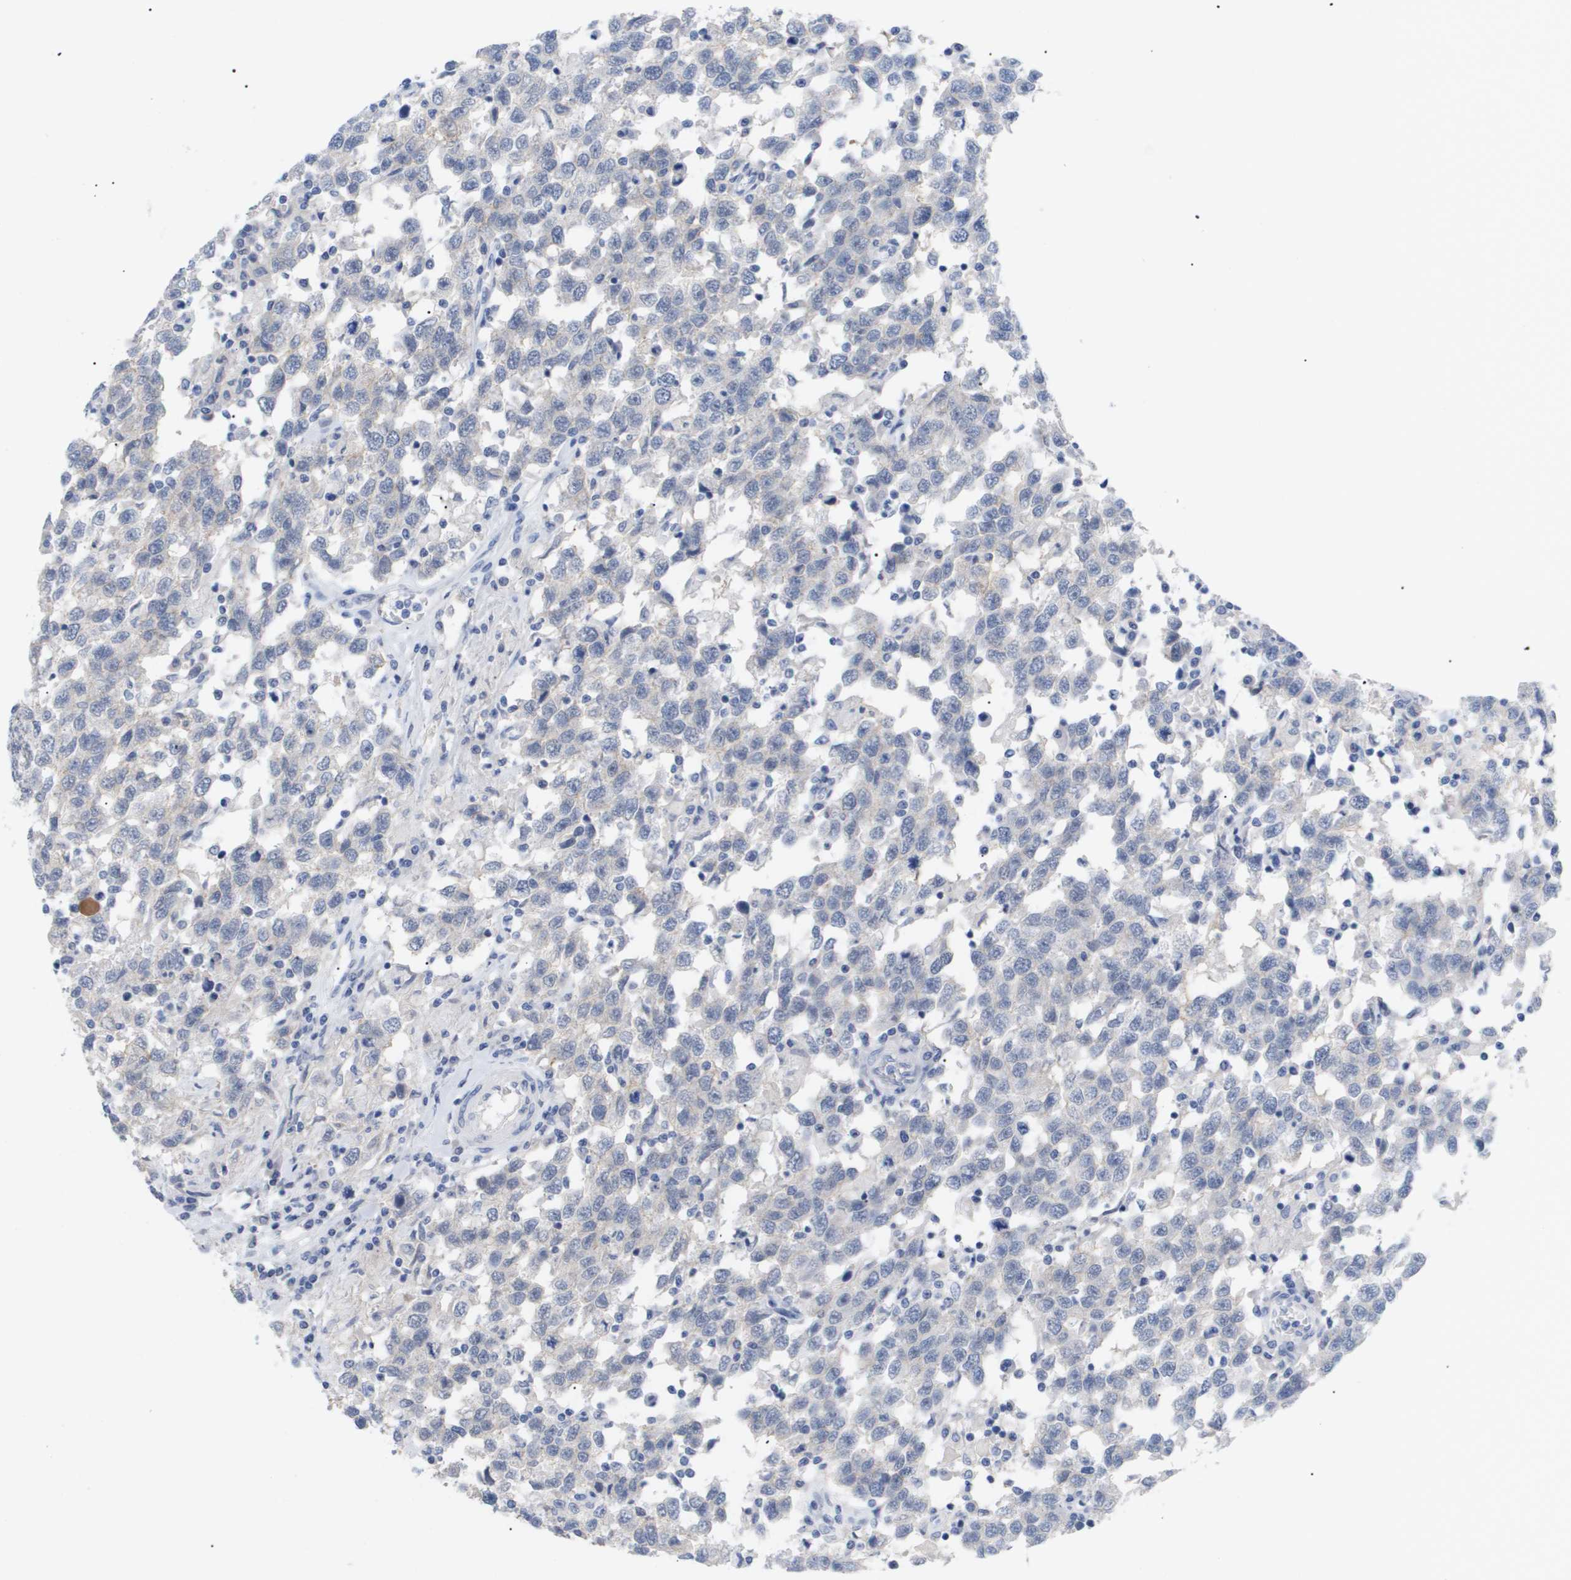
{"staining": {"intensity": "negative", "quantity": "none", "location": "none"}, "tissue": "testis cancer", "cell_type": "Tumor cells", "image_type": "cancer", "snomed": [{"axis": "morphology", "description": "Seminoma, NOS"}, {"axis": "topography", "description": "Testis"}], "caption": "DAB (3,3'-diaminobenzidine) immunohistochemical staining of human testis cancer (seminoma) exhibits no significant staining in tumor cells.", "gene": "CAV3", "patient": {"sex": "male", "age": 41}}